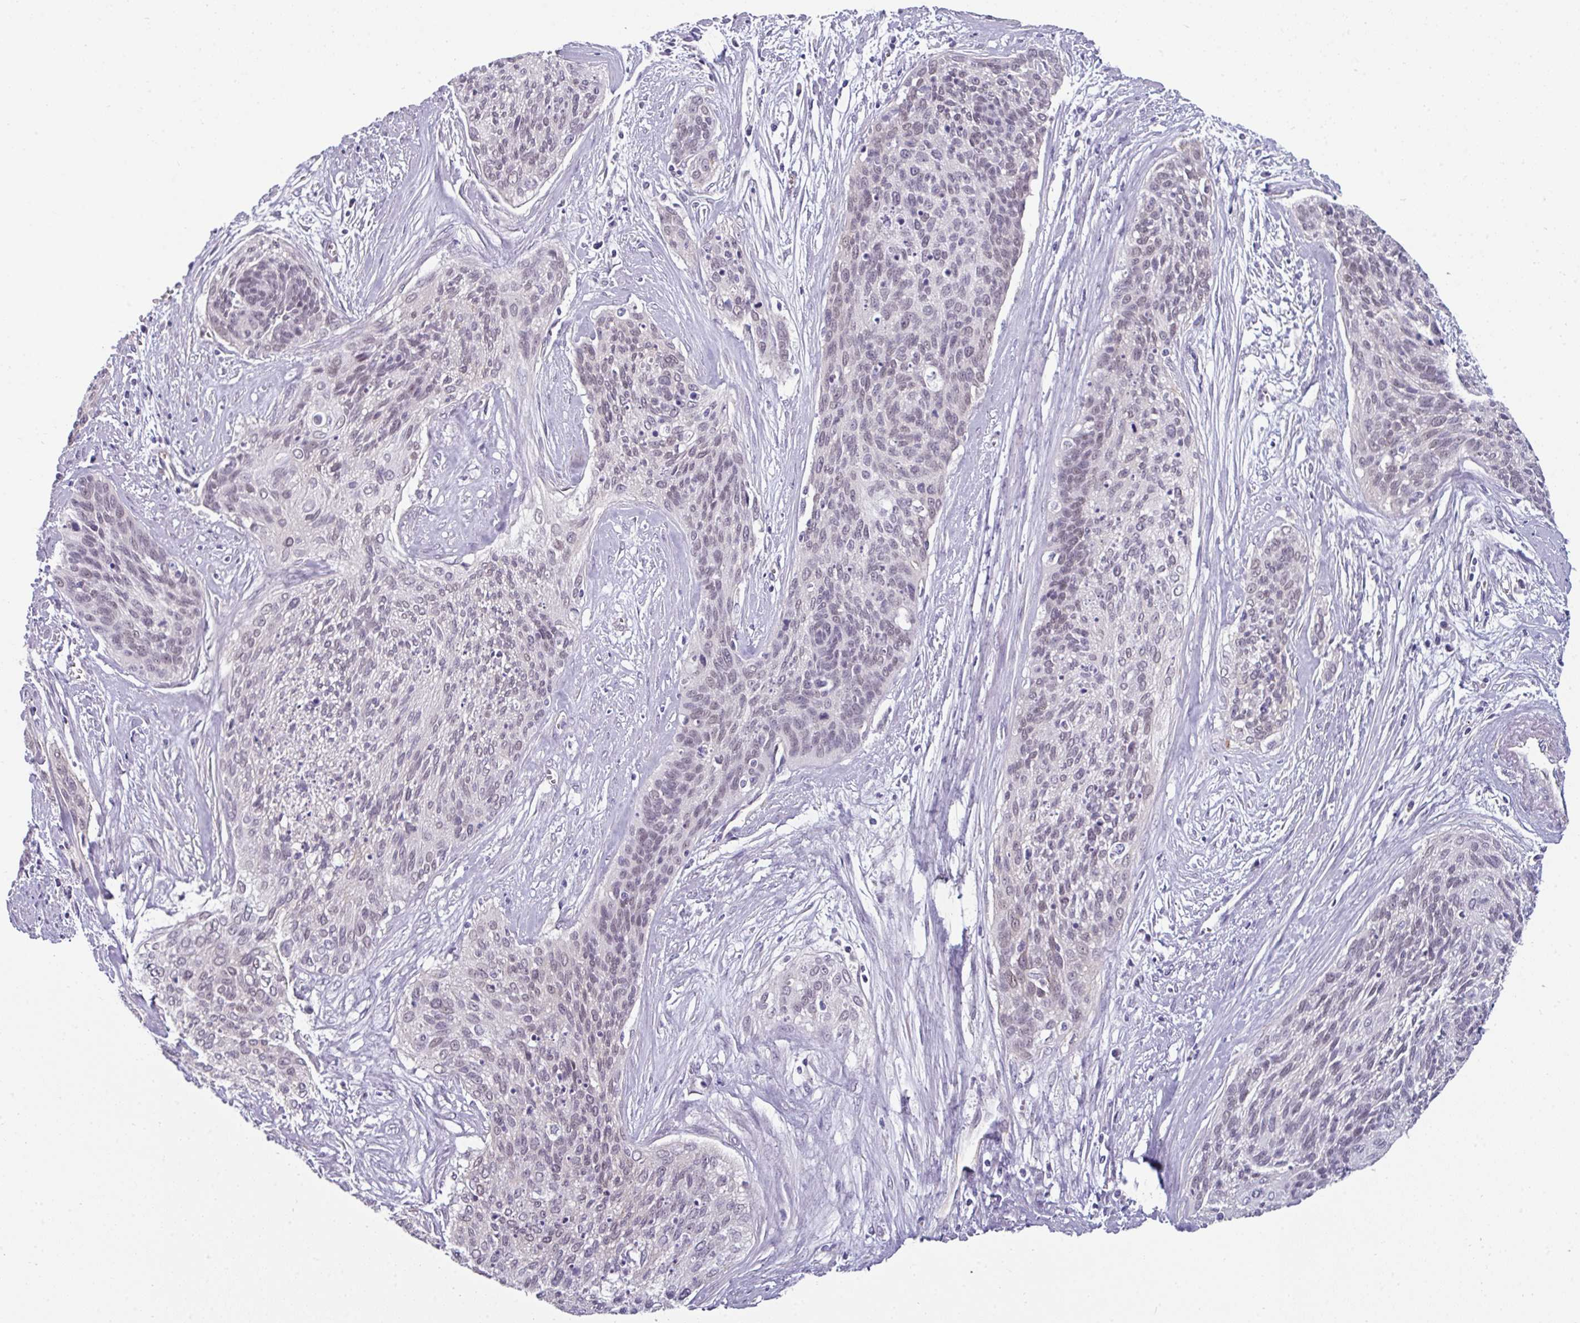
{"staining": {"intensity": "negative", "quantity": "none", "location": "none"}, "tissue": "cervical cancer", "cell_type": "Tumor cells", "image_type": "cancer", "snomed": [{"axis": "morphology", "description": "Squamous cell carcinoma, NOS"}, {"axis": "topography", "description": "Cervix"}], "caption": "An immunohistochemistry image of squamous cell carcinoma (cervical) is shown. There is no staining in tumor cells of squamous cell carcinoma (cervical).", "gene": "EYA3", "patient": {"sex": "female", "age": 55}}